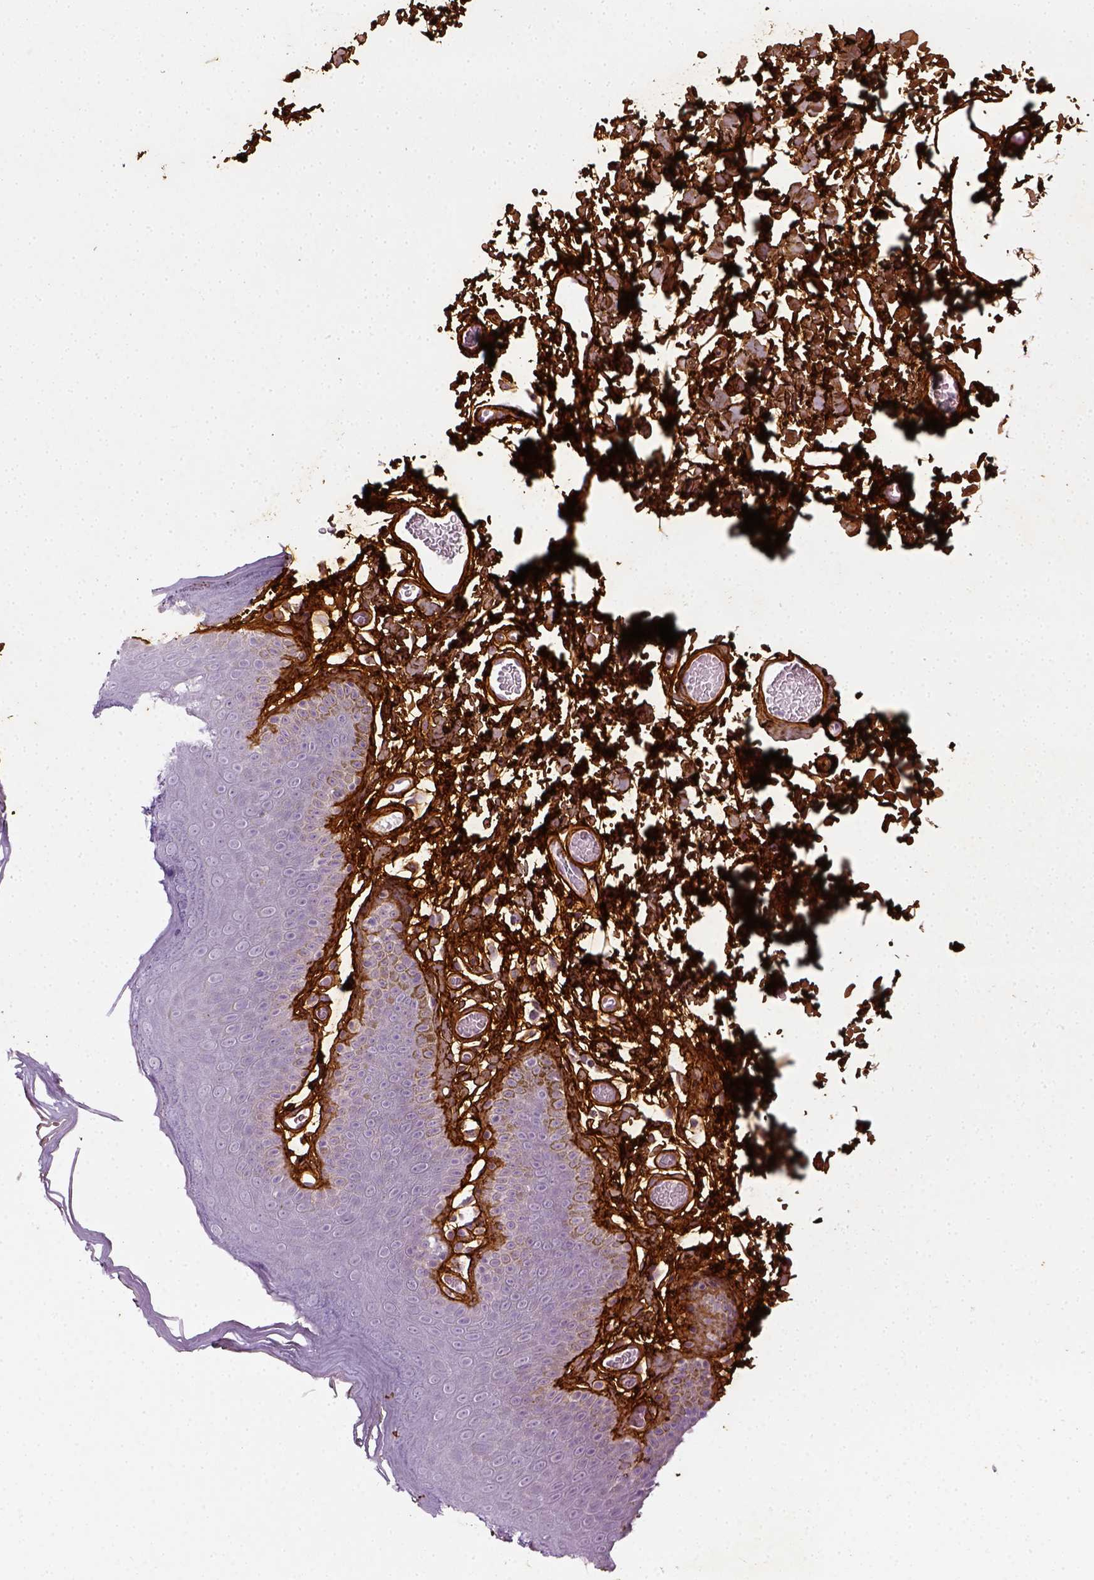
{"staining": {"intensity": "negative", "quantity": "none", "location": "none"}, "tissue": "skin", "cell_type": "Epidermal cells", "image_type": "normal", "snomed": [{"axis": "morphology", "description": "Normal tissue, NOS"}, {"axis": "topography", "description": "Anal"}], "caption": "Unremarkable skin was stained to show a protein in brown. There is no significant positivity in epidermal cells. (Stains: DAB (3,3'-diaminobenzidine) IHC with hematoxylin counter stain, Microscopy: brightfield microscopy at high magnification).", "gene": "COL6A2", "patient": {"sex": "male", "age": 53}}